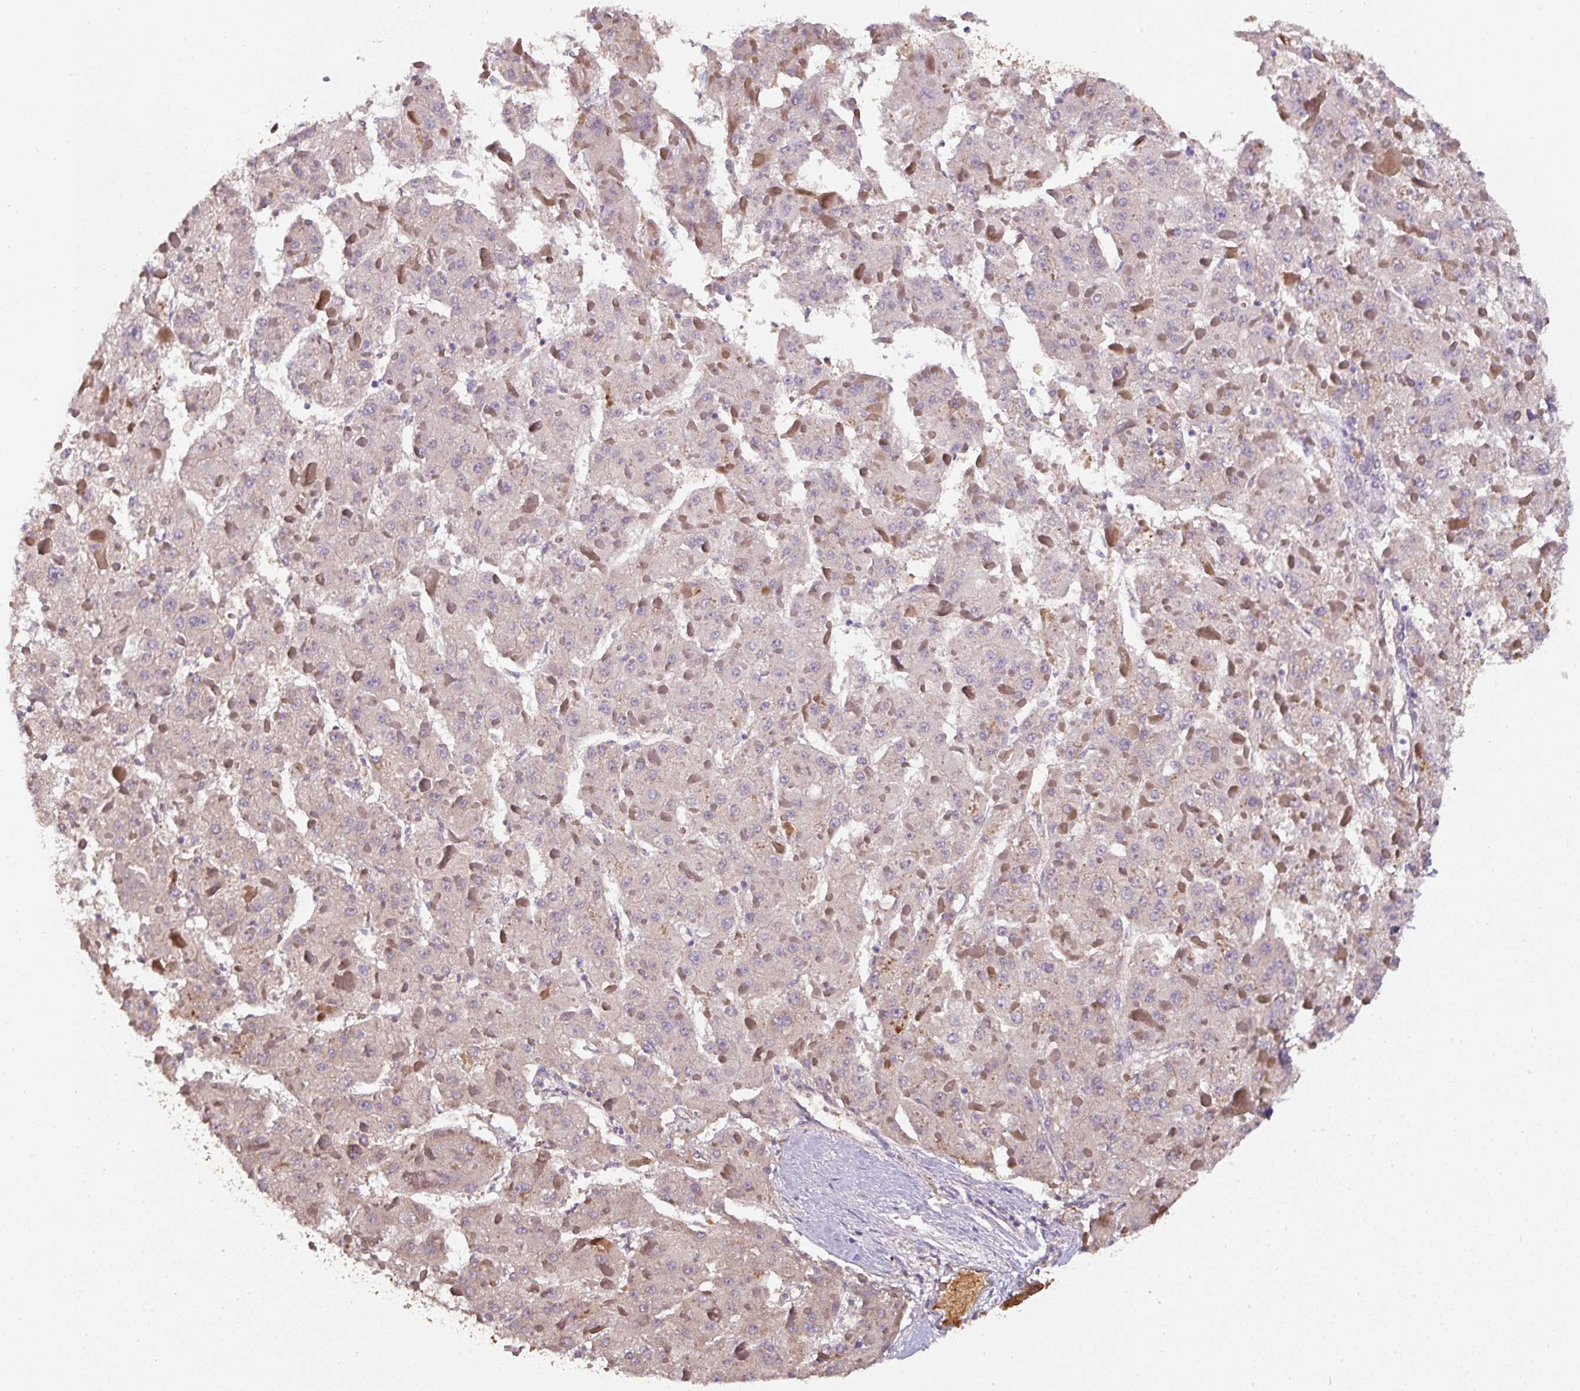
{"staining": {"intensity": "negative", "quantity": "none", "location": "none"}, "tissue": "liver cancer", "cell_type": "Tumor cells", "image_type": "cancer", "snomed": [{"axis": "morphology", "description": "Carcinoma, Hepatocellular, NOS"}, {"axis": "topography", "description": "Liver"}], "caption": "The micrograph reveals no staining of tumor cells in liver hepatocellular carcinoma.", "gene": "ST13", "patient": {"sex": "female", "age": 73}}